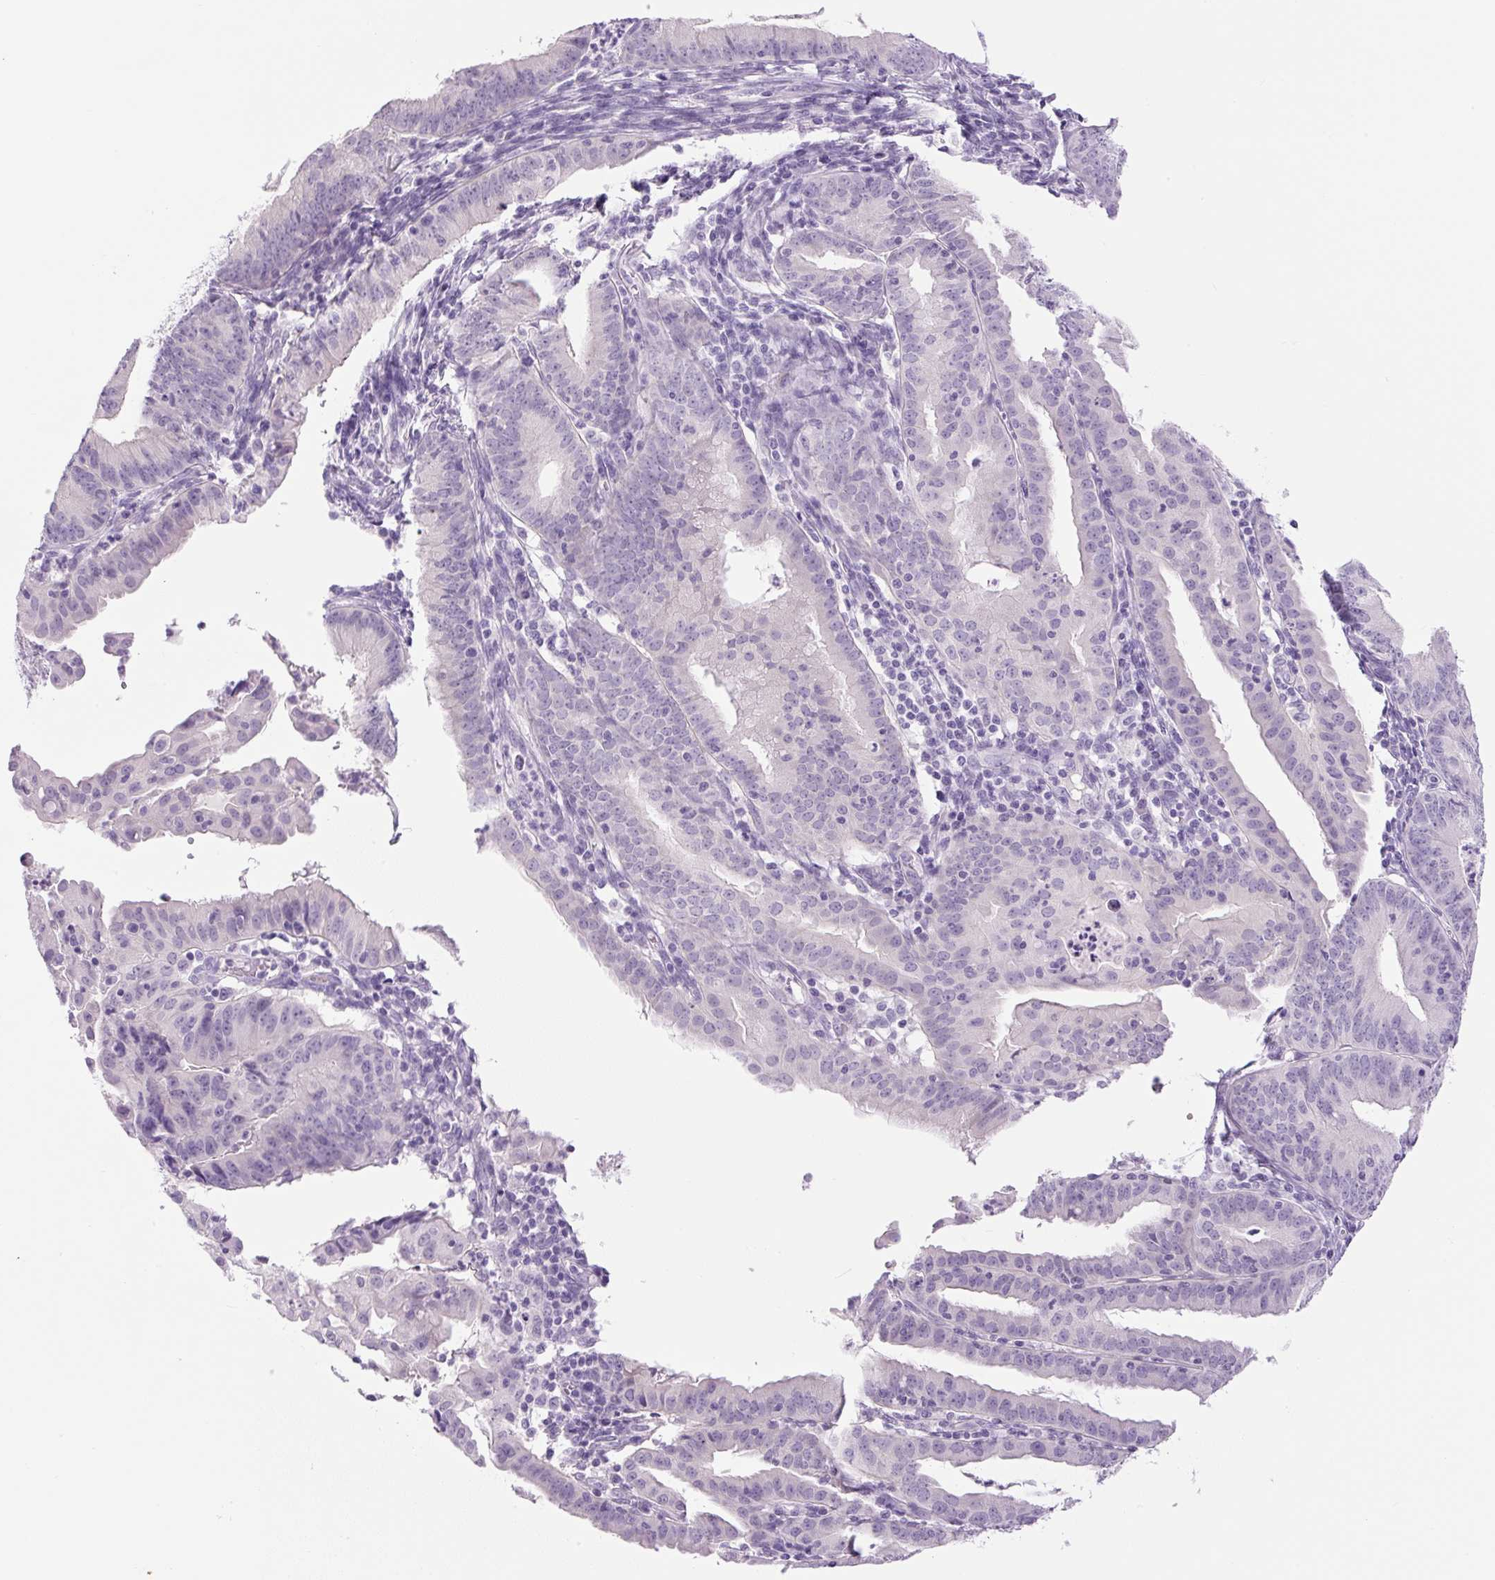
{"staining": {"intensity": "negative", "quantity": "none", "location": "none"}, "tissue": "endometrial cancer", "cell_type": "Tumor cells", "image_type": "cancer", "snomed": [{"axis": "morphology", "description": "Adenocarcinoma, NOS"}, {"axis": "topography", "description": "Endometrium"}], "caption": "The histopathology image demonstrates no staining of tumor cells in endometrial adenocarcinoma.", "gene": "COL9A2", "patient": {"sex": "female", "age": 60}}